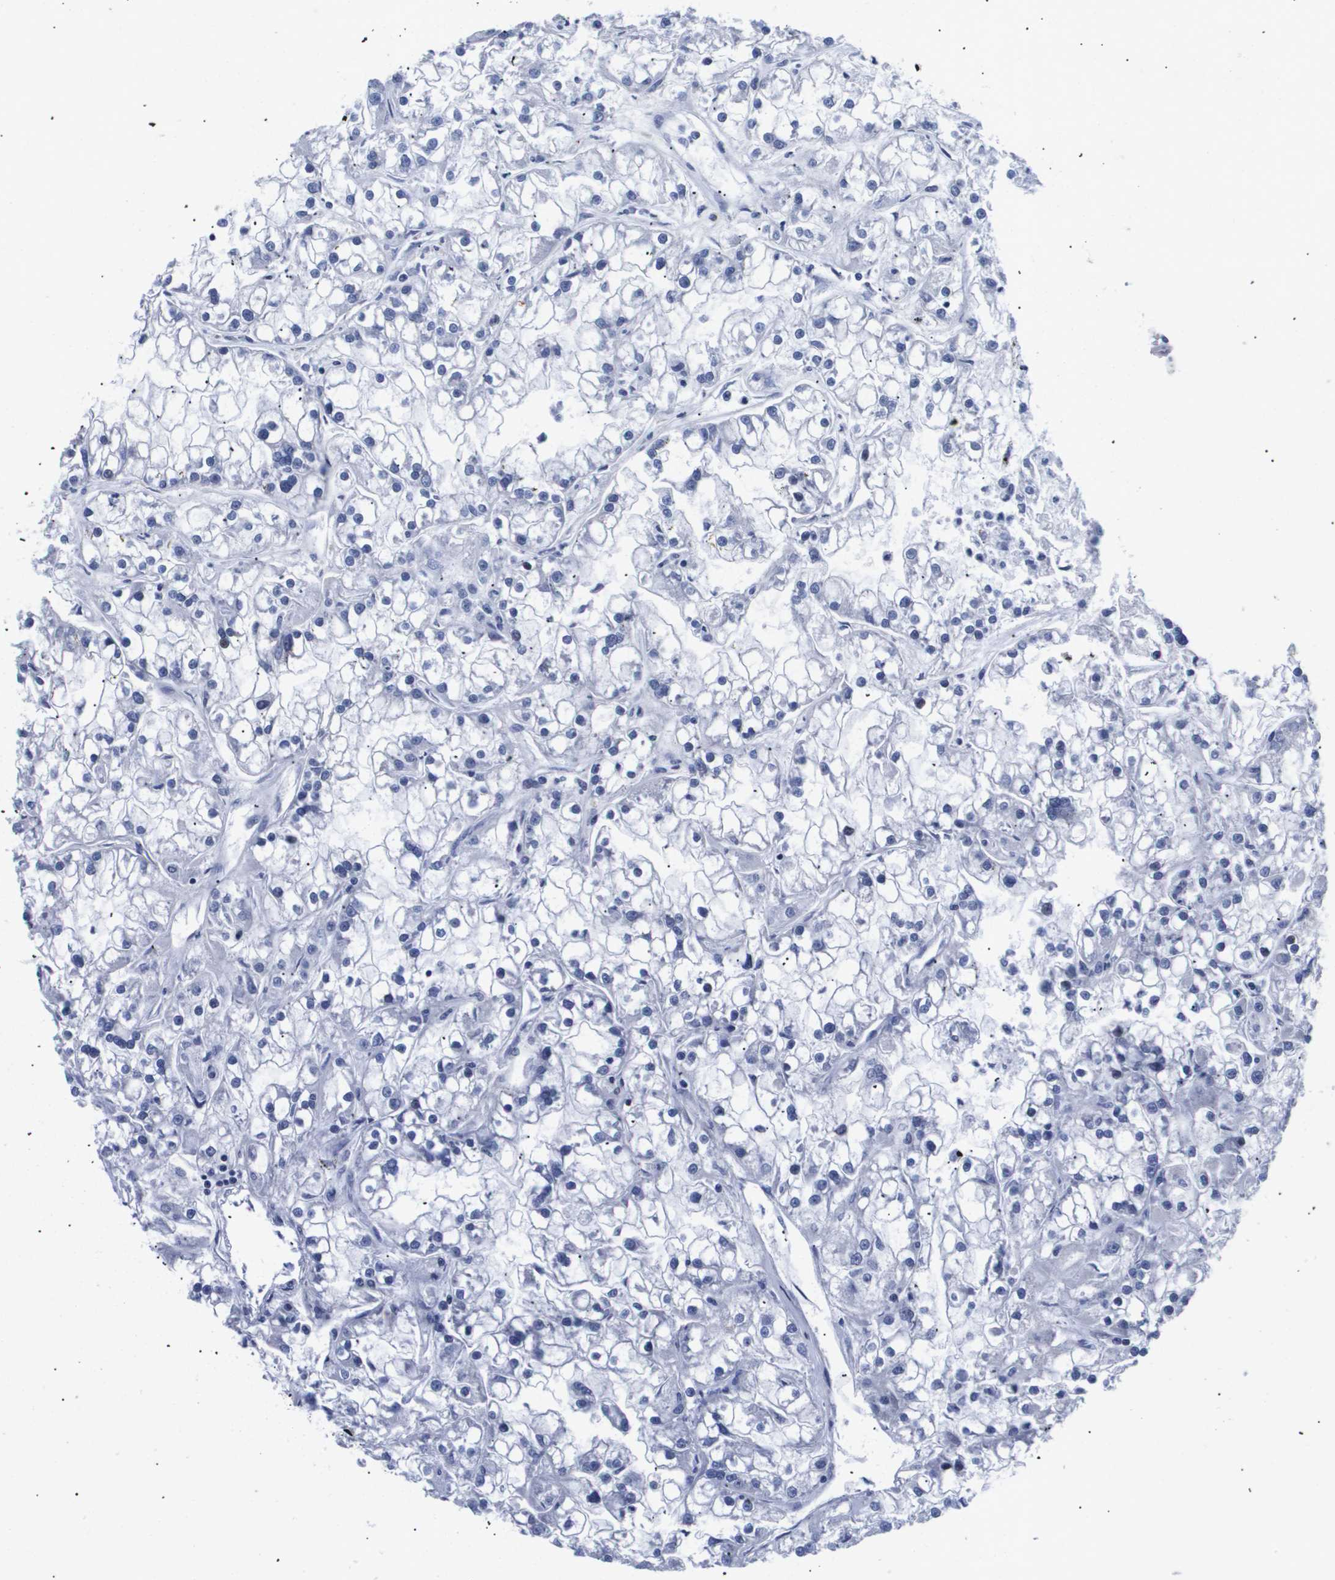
{"staining": {"intensity": "negative", "quantity": "none", "location": "none"}, "tissue": "renal cancer", "cell_type": "Tumor cells", "image_type": "cancer", "snomed": [{"axis": "morphology", "description": "Adenocarcinoma, NOS"}, {"axis": "topography", "description": "Kidney"}], "caption": "Image shows no significant protein staining in tumor cells of renal cancer (adenocarcinoma).", "gene": "SHD", "patient": {"sex": "female", "age": 52}}